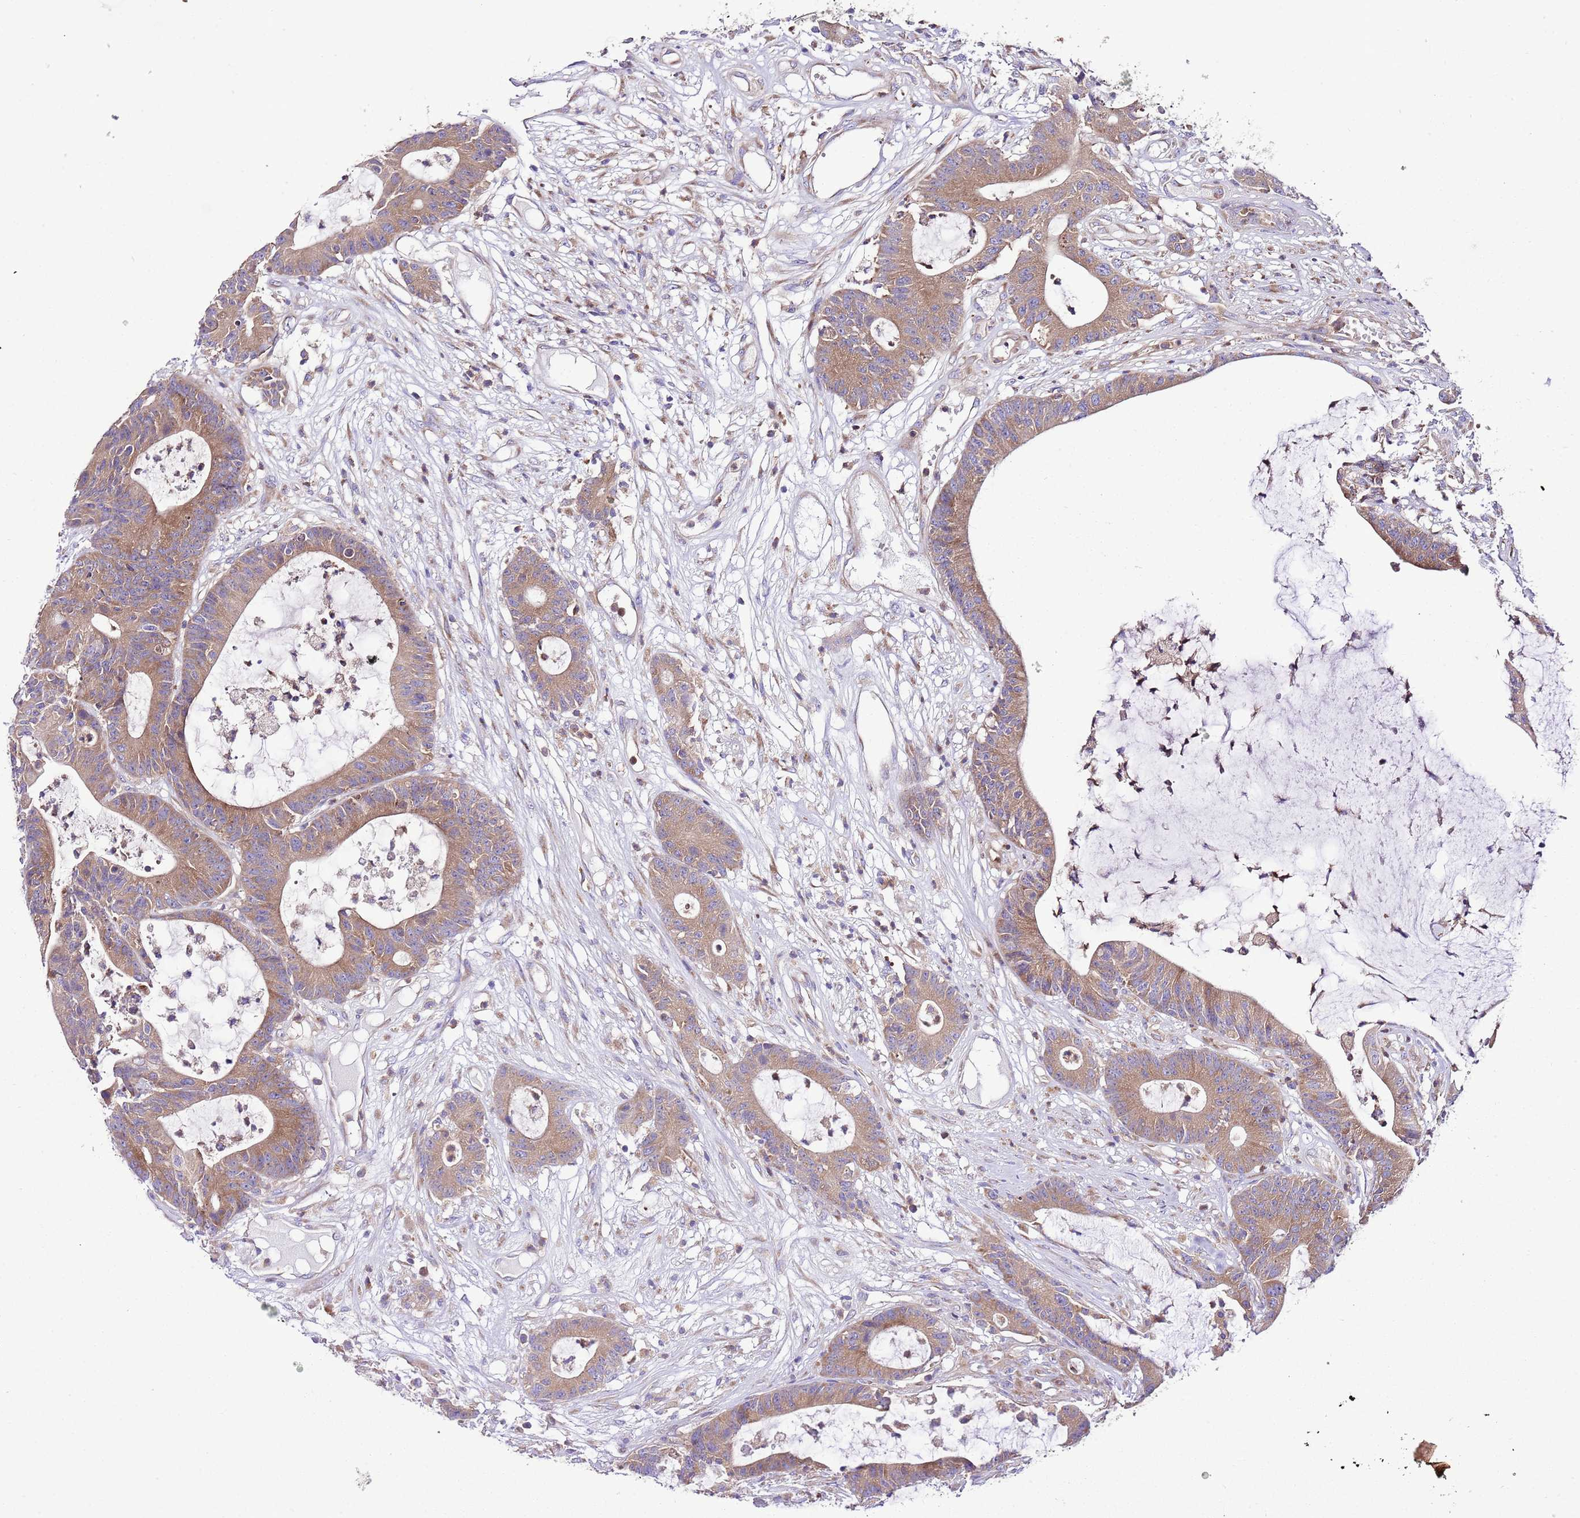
{"staining": {"intensity": "moderate", "quantity": ">75%", "location": "cytoplasmic/membranous"}, "tissue": "colorectal cancer", "cell_type": "Tumor cells", "image_type": "cancer", "snomed": [{"axis": "morphology", "description": "Adenocarcinoma, NOS"}, {"axis": "topography", "description": "Colon"}], "caption": "The photomicrograph displays immunohistochemical staining of colorectal cancer. There is moderate cytoplasmic/membranous staining is seen in about >75% of tumor cells.", "gene": "RPS10", "patient": {"sex": "female", "age": 84}}